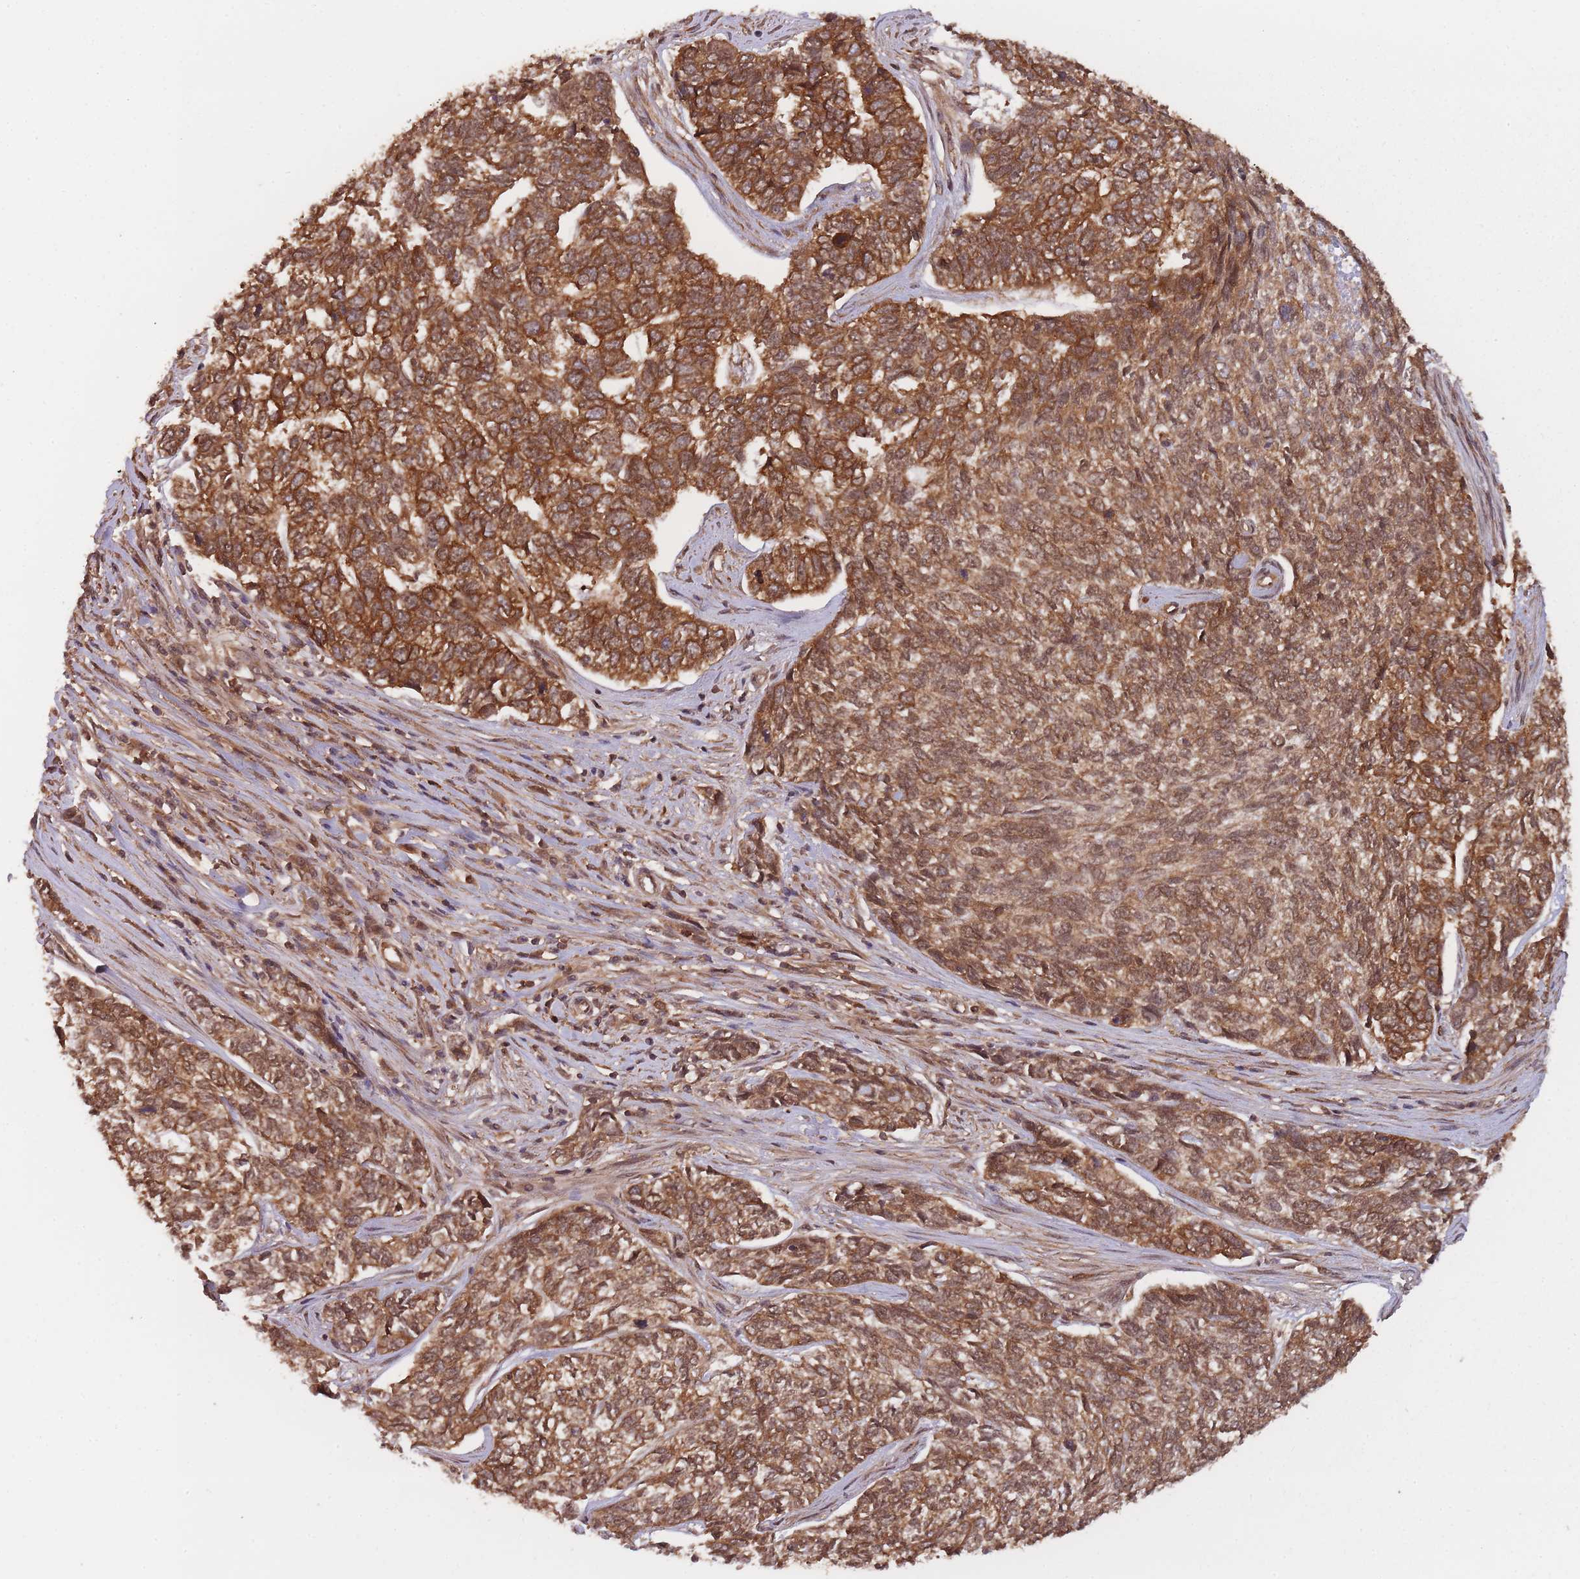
{"staining": {"intensity": "strong", "quantity": ">75%", "location": "cytoplasmic/membranous,nuclear"}, "tissue": "skin cancer", "cell_type": "Tumor cells", "image_type": "cancer", "snomed": [{"axis": "morphology", "description": "Basal cell carcinoma"}, {"axis": "topography", "description": "Skin"}], "caption": "Strong cytoplasmic/membranous and nuclear staining is appreciated in approximately >75% of tumor cells in basal cell carcinoma (skin).", "gene": "PPP6R3", "patient": {"sex": "female", "age": 65}}